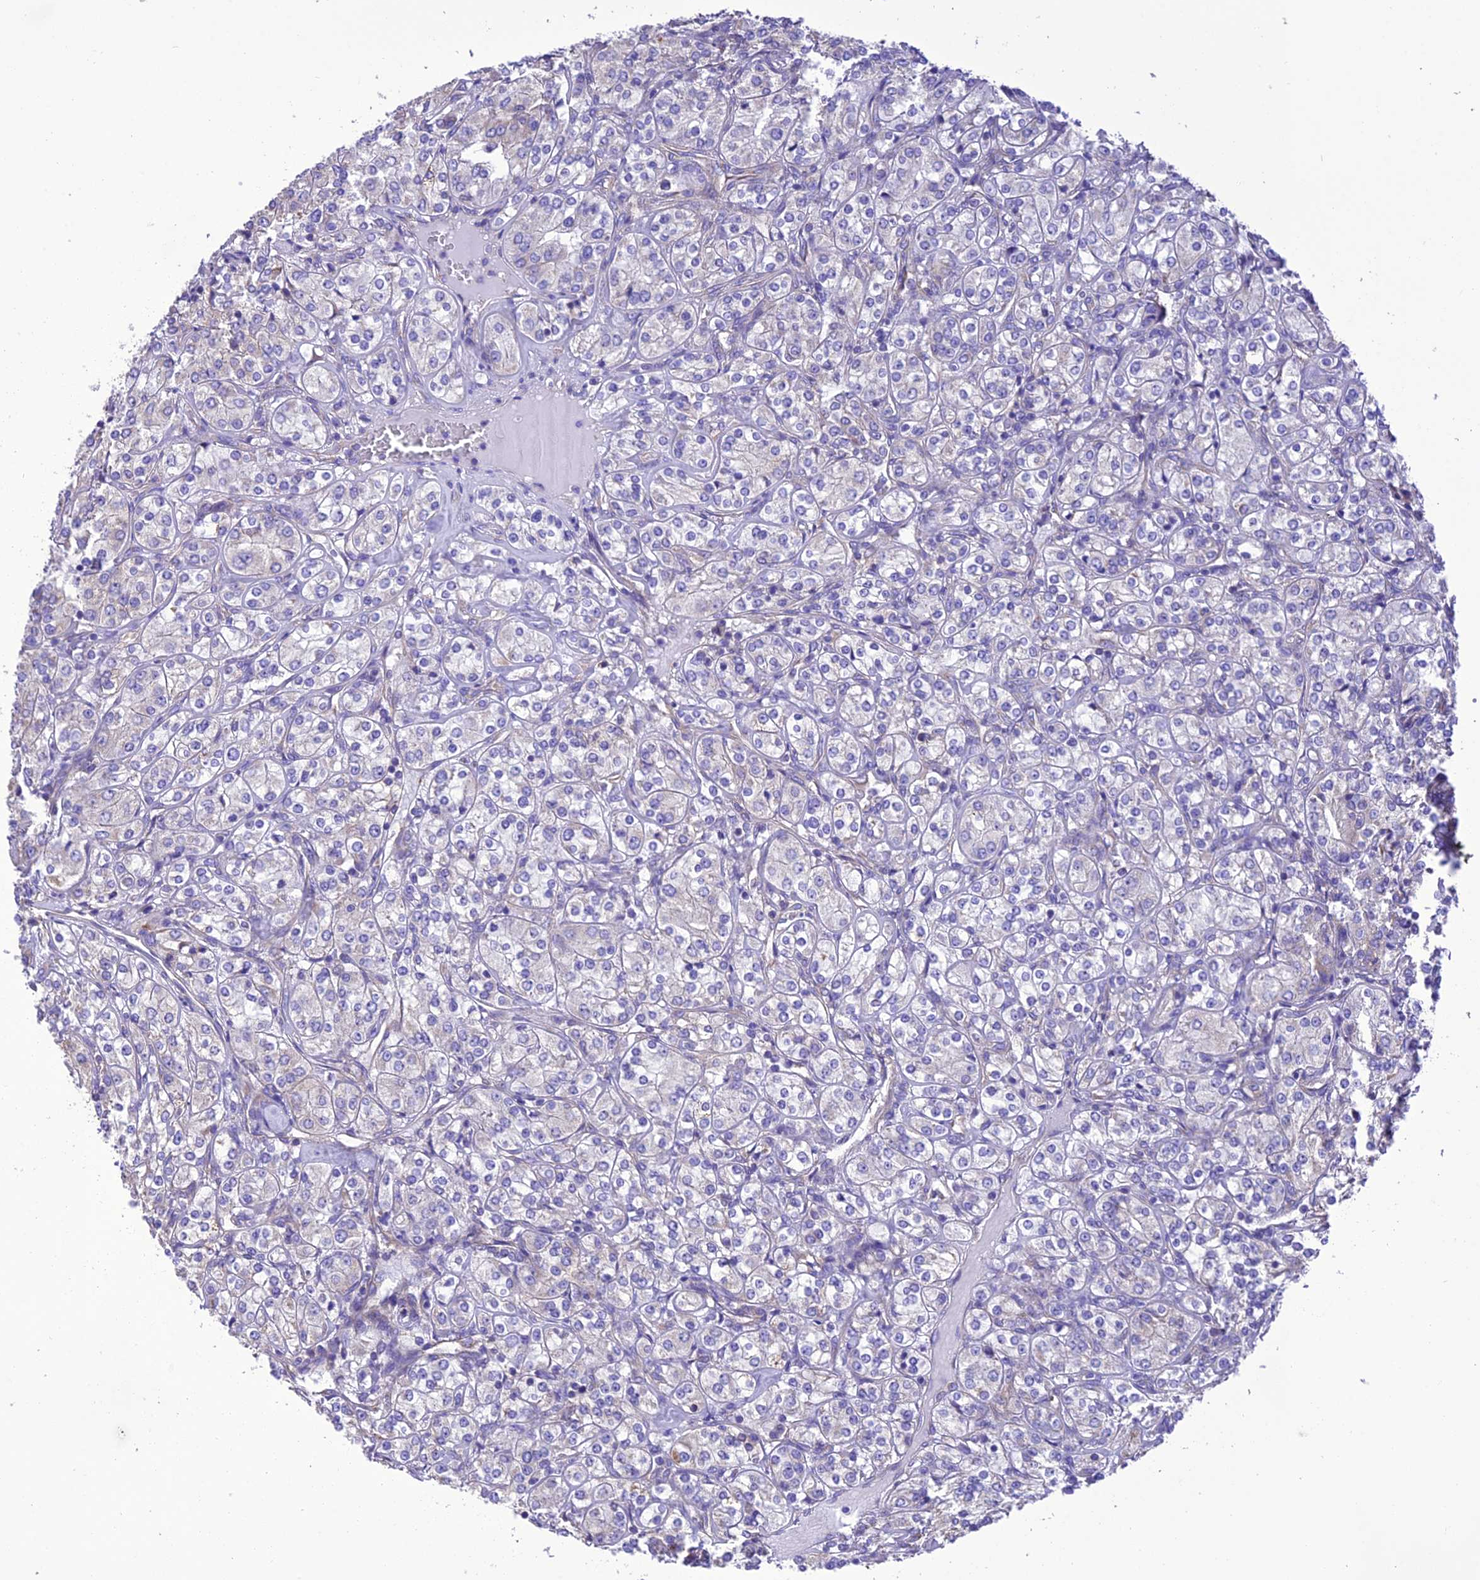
{"staining": {"intensity": "negative", "quantity": "none", "location": "none"}, "tissue": "renal cancer", "cell_type": "Tumor cells", "image_type": "cancer", "snomed": [{"axis": "morphology", "description": "Adenocarcinoma, NOS"}, {"axis": "topography", "description": "Kidney"}], "caption": "Tumor cells are negative for protein expression in human adenocarcinoma (renal).", "gene": "MAP3K12", "patient": {"sex": "male", "age": 77}}